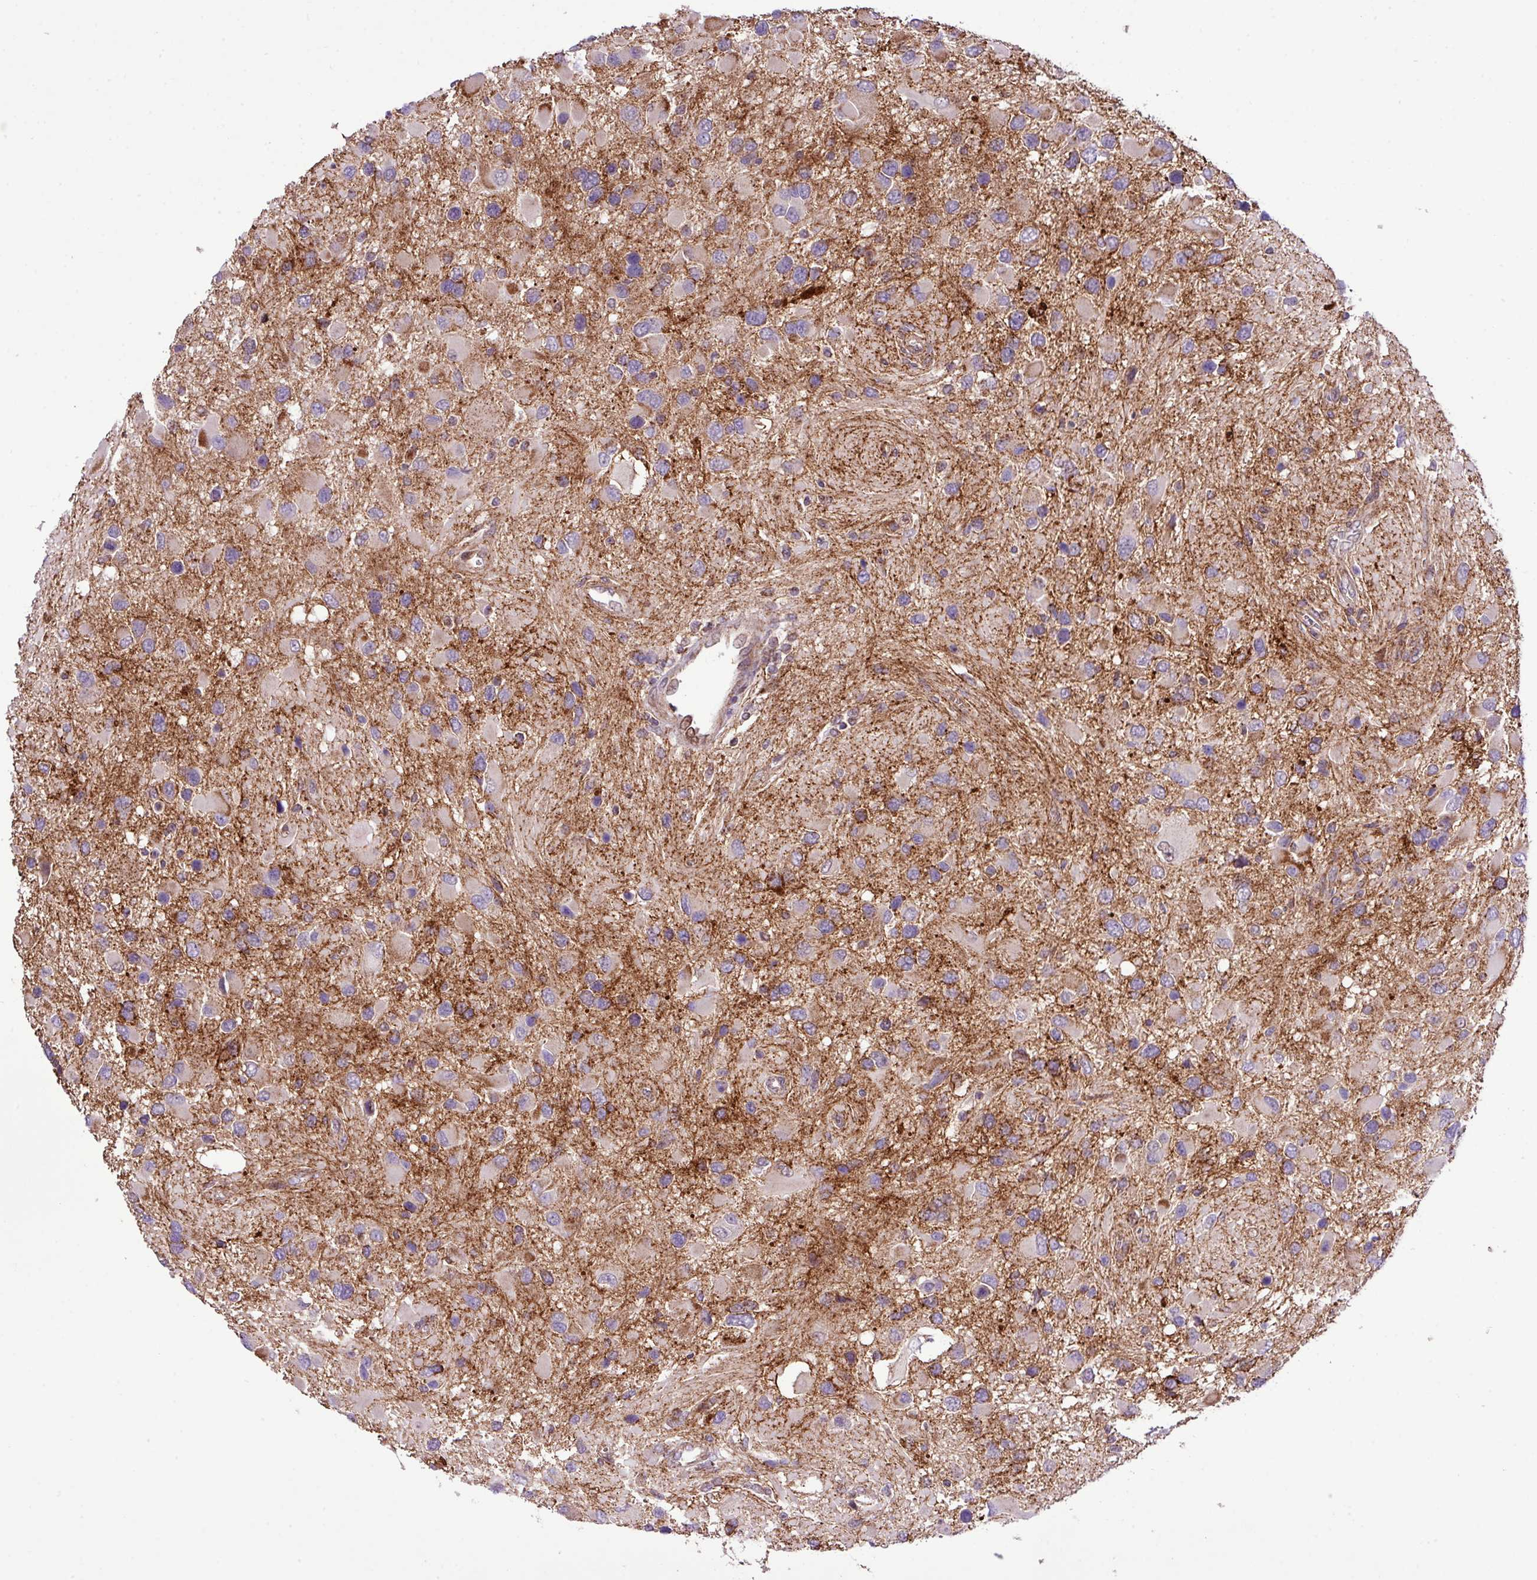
{"staining": {"intensity": "negative", "quantity": "none", "location": "none"}, "tissue": "glioma", "cell_type": "Tumor cells", "image_type": "cancer", "snomed": [{"axis": "morphology", "description": "Glioma, malignant, High grade"}, {"axis": "topography", "description": "Brain"}], "caption": "This is a image of immunohistochemistry staining of high-grade glioma (malignant), which shows no staining in tumor cells.", "gene": "B3GNT9", "patient": {"sex": "male", "age": 53}}